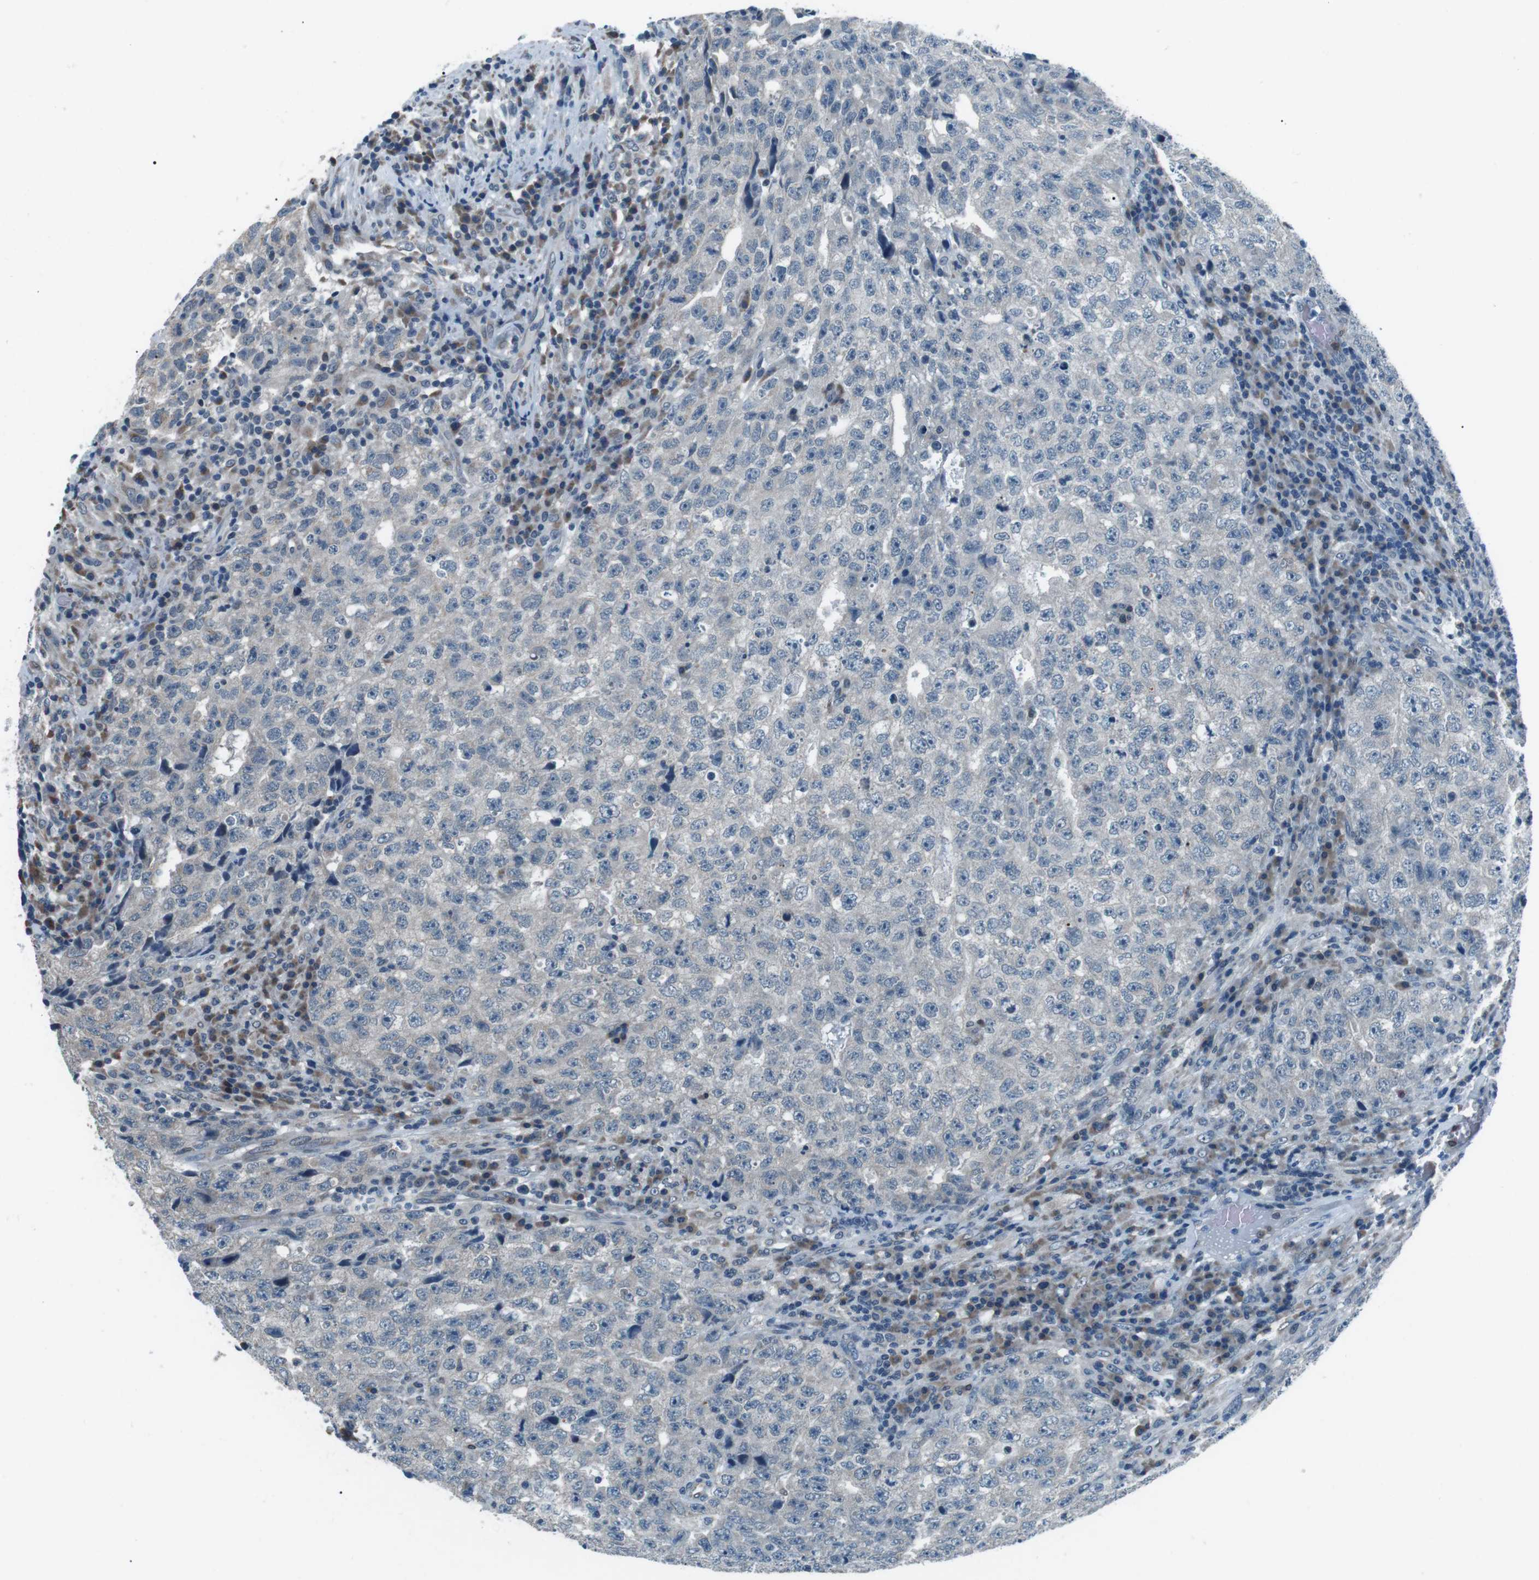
{"staining": {"intensity": "negative", "quantity": "none", "location": "none"}, "tissue": "testis cancer", "cell_type": "Tumor cells", "image_type": "cancer", "snomed": [{"axis": "morphology", "description": "Necrosis, NOS"}, {"axis": "morphology", "description": "Carcinoma, Embryonal, NOS"}, {"axis": "topography", "description": "Testis"}], "caption": "Immunohistochemistry (IHC) image of neoplastic tissue: testis cancer stained with DAB reveals no significant protein staining in tumor cells.", "gene": "SERPINB2", "patient": {"sex": "male", "age": 19}}